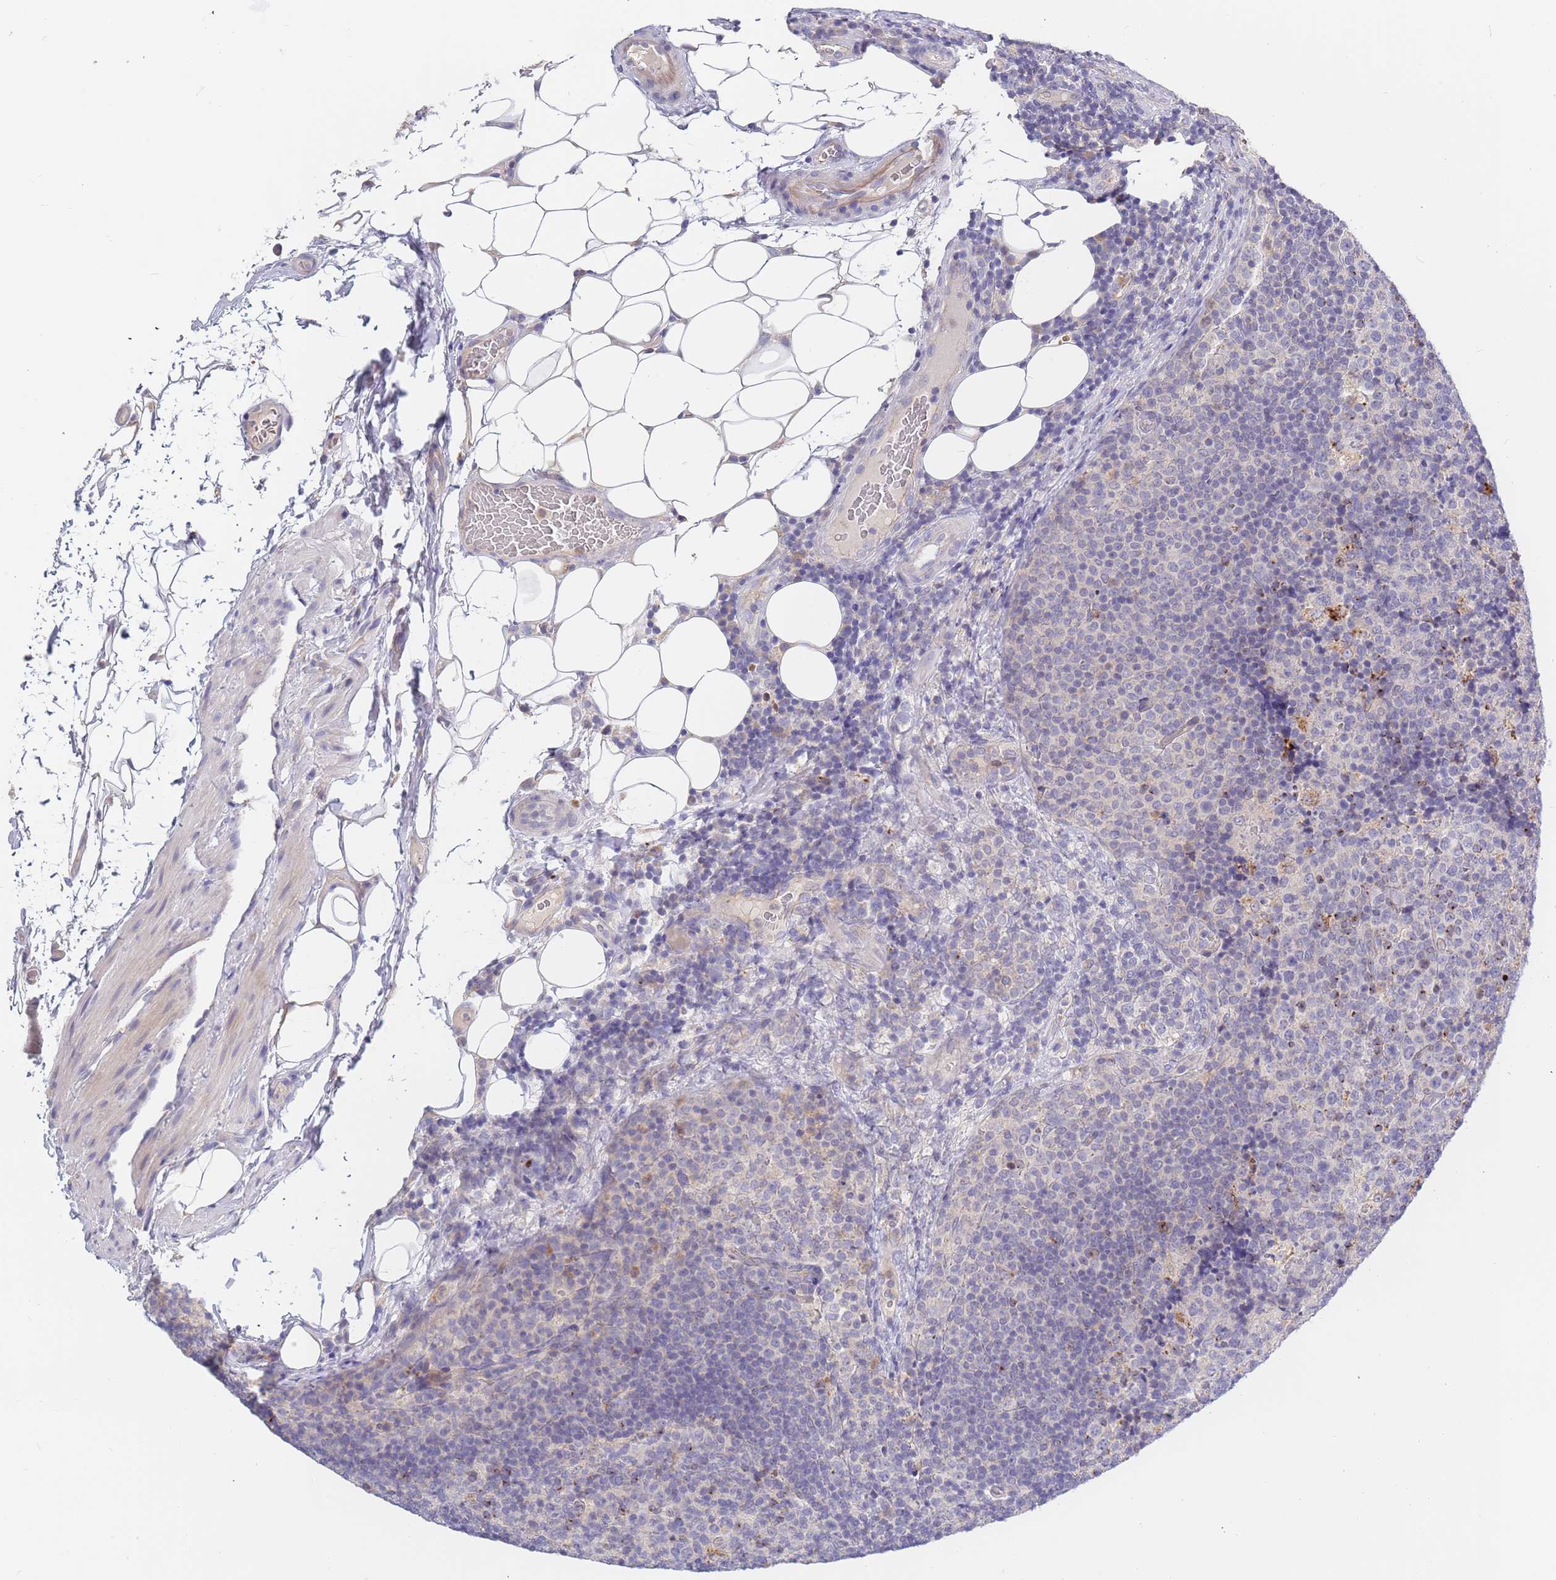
{"staining": {"intensity": "negative", "quantity": "none", "location": "none"}, "tissue": "lymph node", "cell_type": "Germinal center cells", "image_type": "normal", "snomed": [{"axis": "morphology", "description": "Normal tissue, NOS"}, {"axis": "topography", "description": "Lymph node"}], "caption": "DAB immunohistochemical staining of normal lymph node shows no significant staining in germinal center cells.", "gene": "BORCS5", "patient": {"sex": "female", "age": 31}}